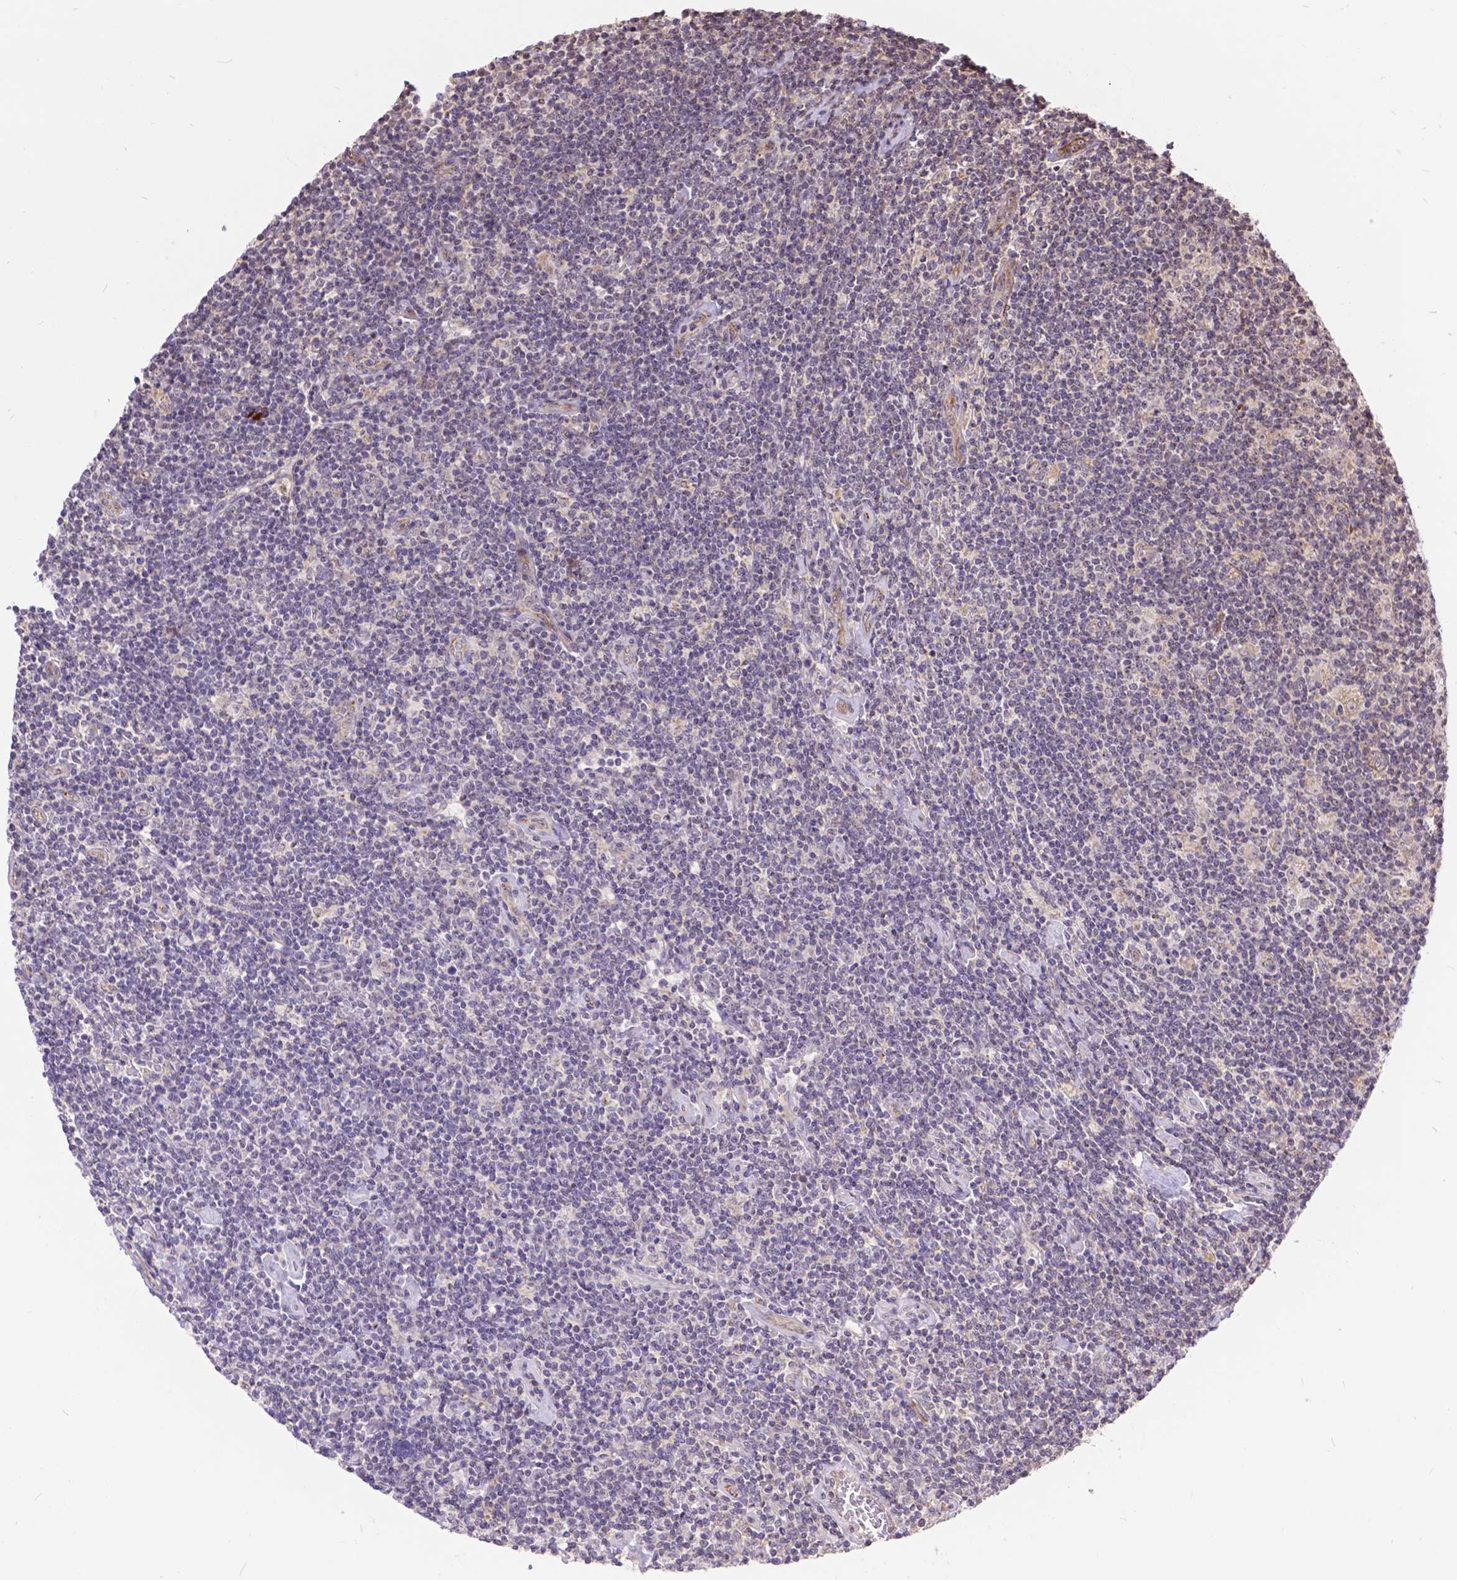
{"staining": {"intensity": "negative", "quantity": "none", "location": "none"}, "tissue": "lymphoma", "cell_type": "Tumor cells", "image_type": "cancer", "snomed": [{"axis": "morphology", "description": "Hodgkin's disease, NOS"}, {"axis": "topography", "description": "Lymph node"}], "caption": "A photomicrograph of human Hodgkin's disease is negative for staining in tumor cells.", "gene": "TMEM135", "patient": {"sex": "male", "age": 40}}